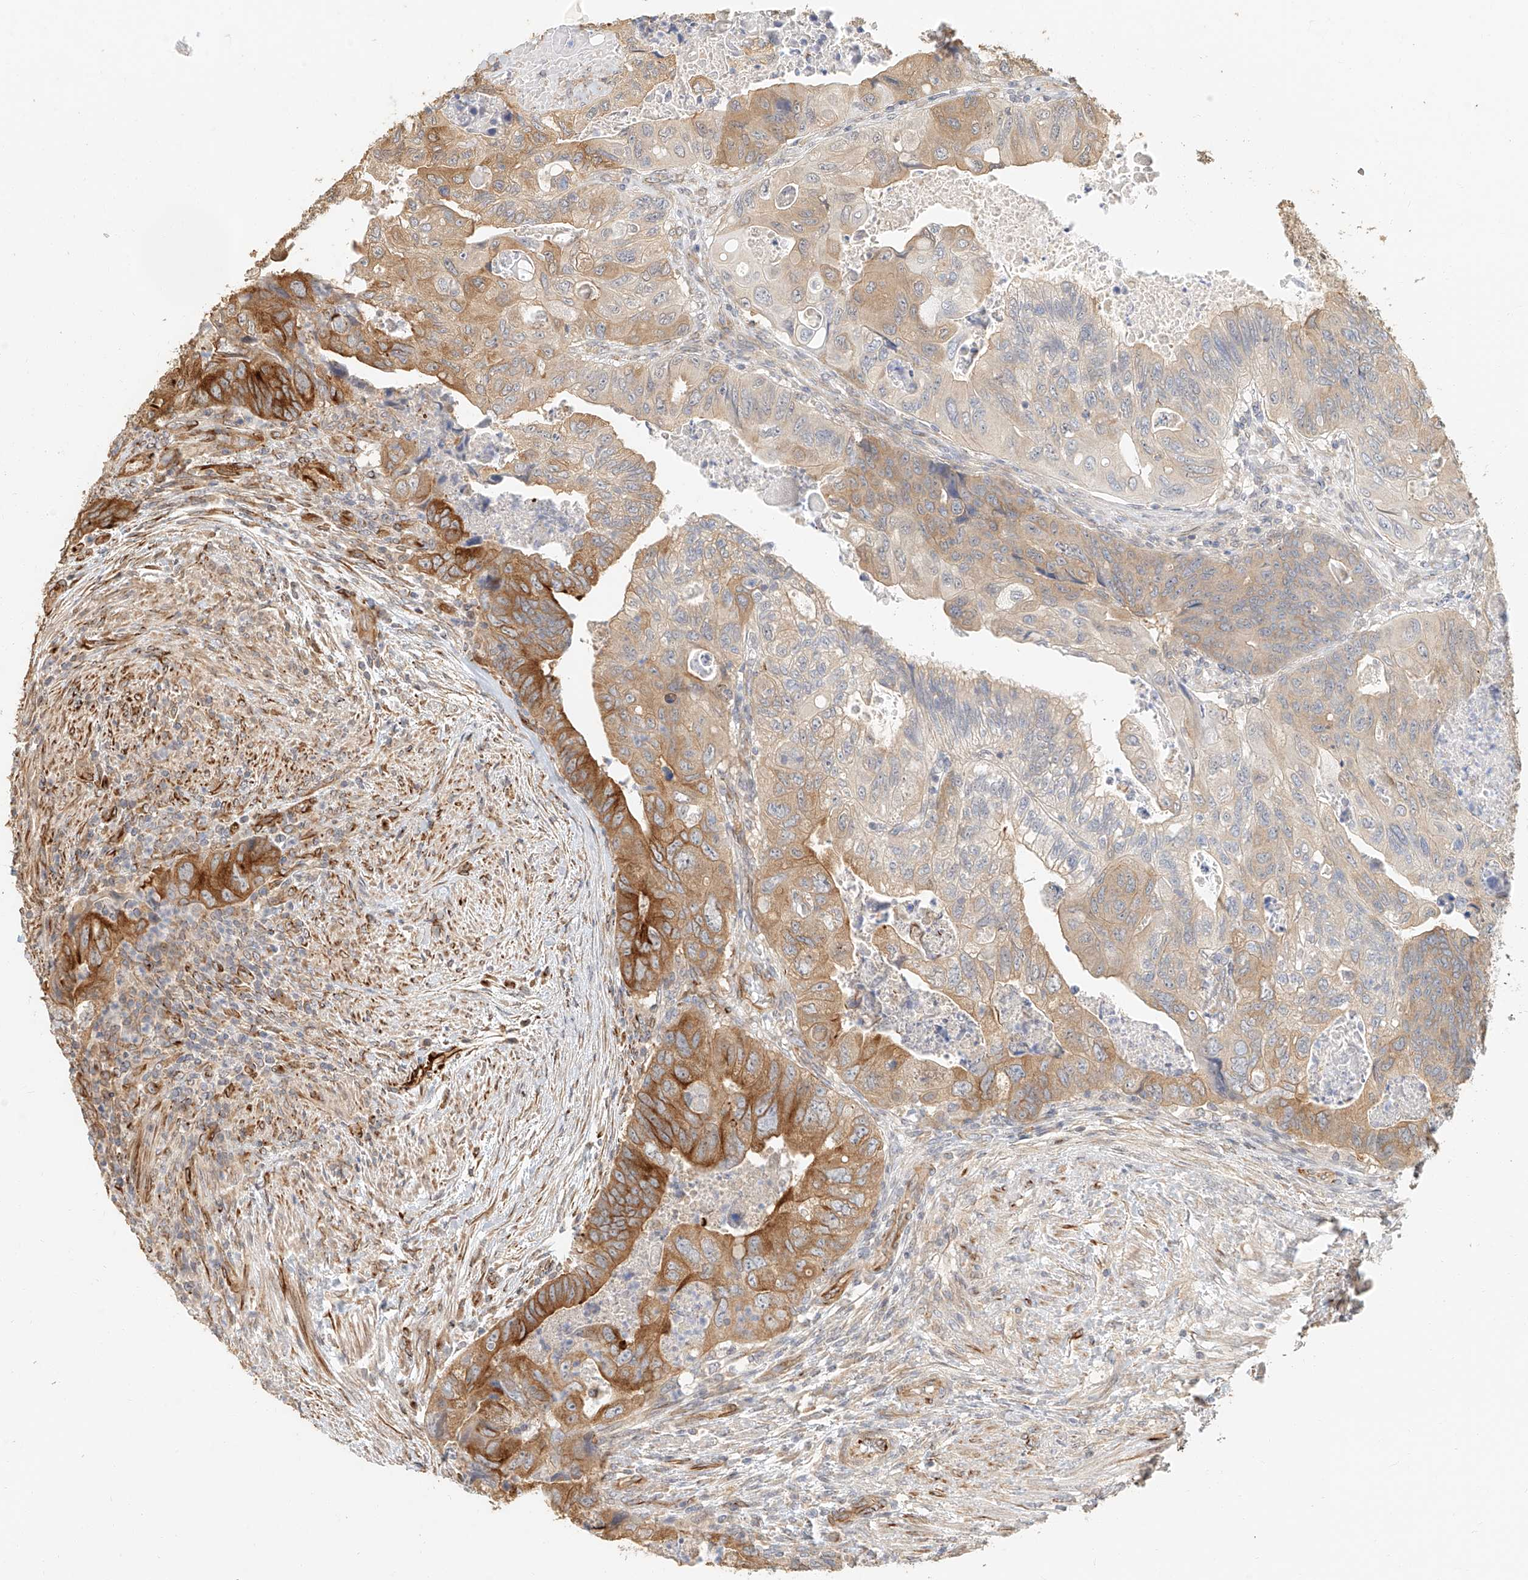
{"staining": {"intensity": "moderate", "quantity": "25%-75%", "location": "cytoplasmic/membranous"}, "tissue": "colorectal cancer", "cell_type": "Tumor cells", "image_type": "cancer", "snomed": [{"axis": "morphology", "description": "Adenocarcinoma, NOS"}, {"axis": "topography", "description": "Rectum"}], "caption": "Colorectal adenocarcinoma tissue reveals moderate cytoplasmic/membranous expression in about 25%-75% of tumor cells, visualized by immunohistochemistry.", "gene": "NAP1L1", "patient": {"sex": "male", "age": 63}}